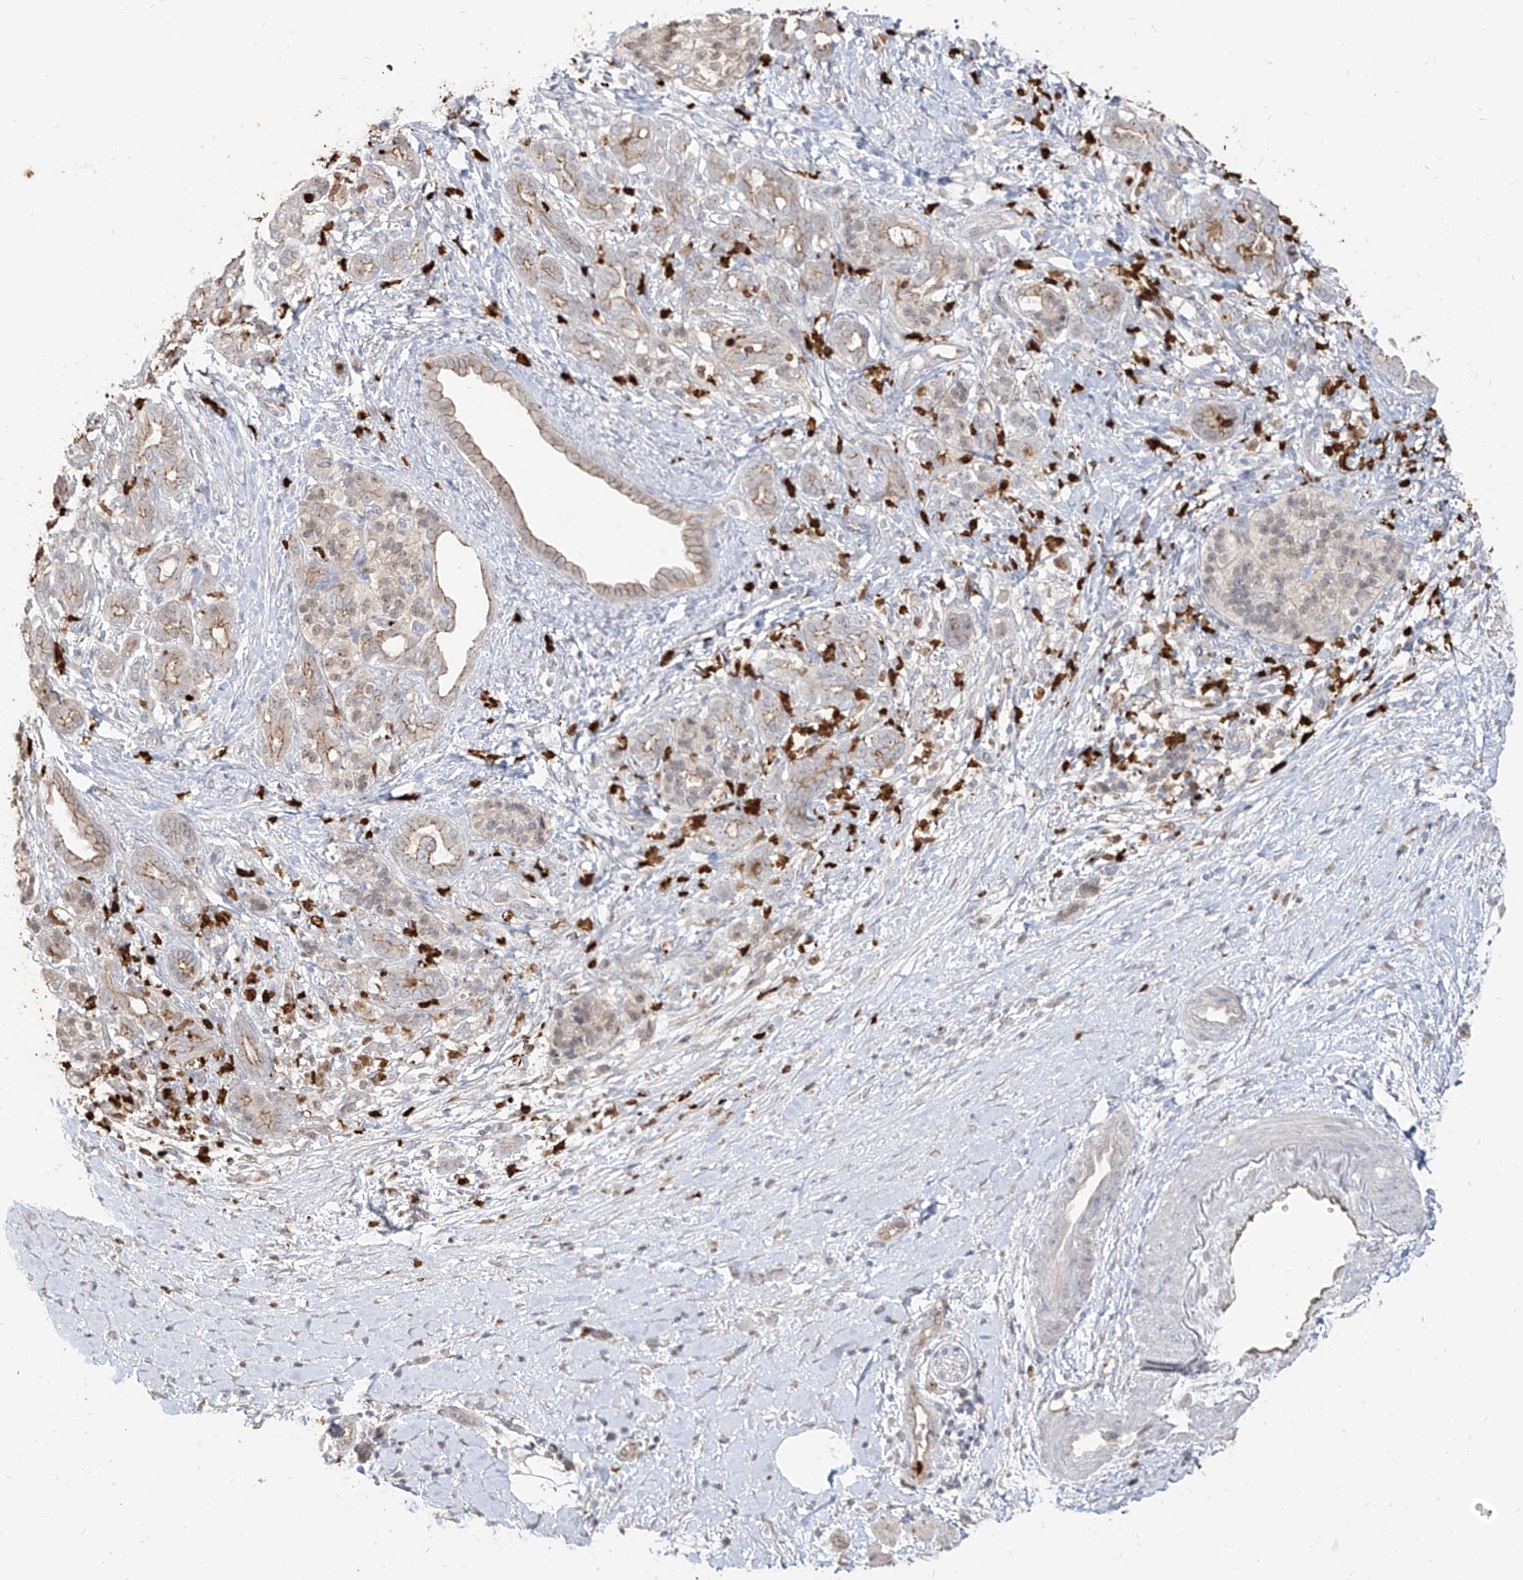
{"staining": {"intensity": "weak", "quantity": ">75%", "location": "cytoplasmic/membranous"}, "tissue": "pancreatic cancer", "cell_type": "Tumor cells", "image_type": "cancer", "snomed": [{"axis": "morphology", "description": "Adenocarcinoma, NOS"}, {"axis": "topography", "description": "Pancreas"}], "caption": "Protein expression by immunohistochemistry (IHC) shows weak cytoplasmic/membranous expression in about >75% of tumor cells in pancreatic adenocarcinoma.", "gene": "ZNF227", "patient": {"sex": "male", "age": 58}}